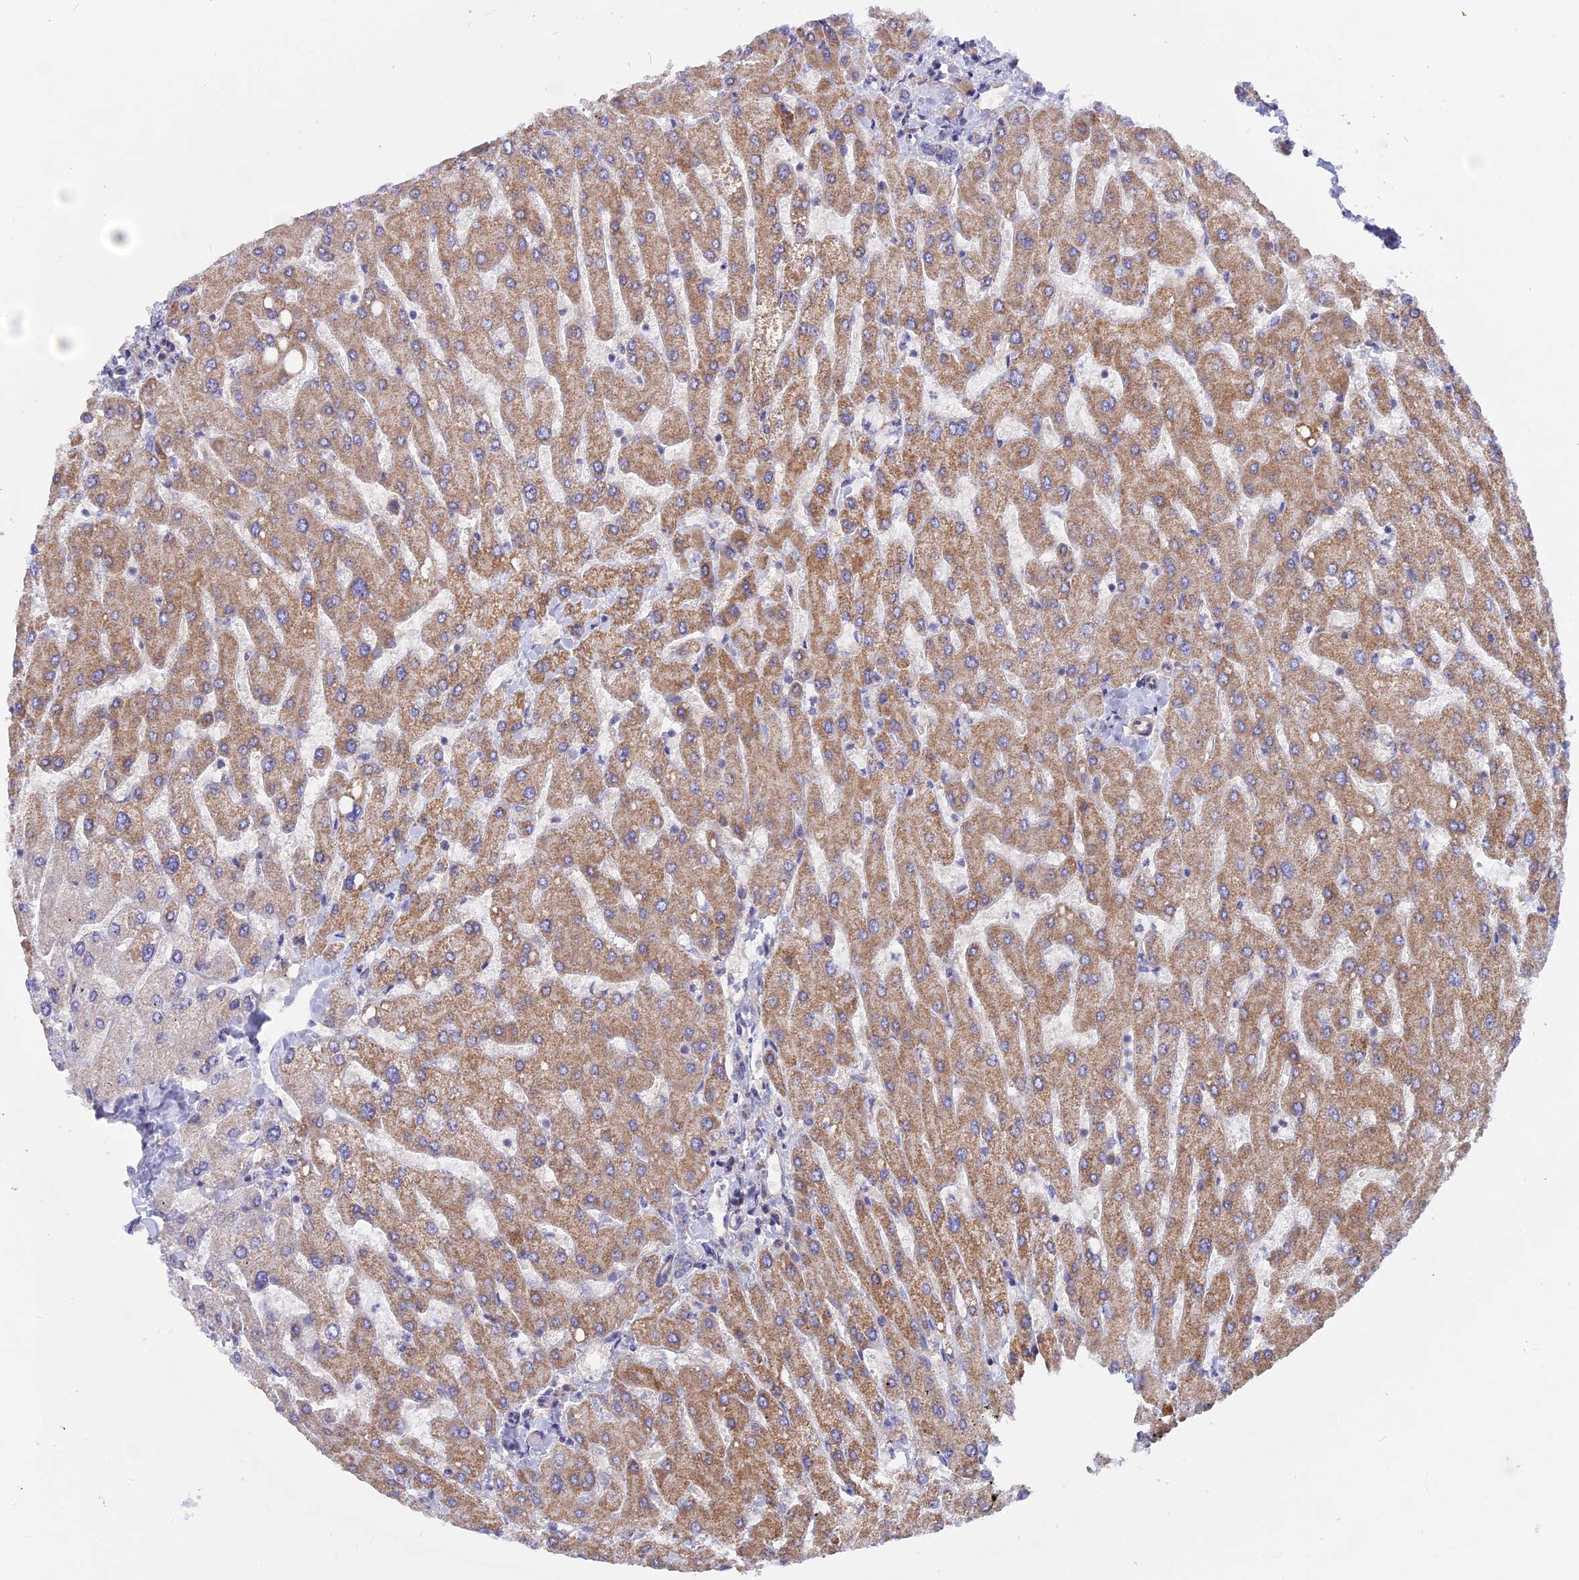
{"staining": {"intensity": "negative", "quantity": "none", "location": "none"}, "tissue": "liver", "cell_type": "Cholangiocytes", "image_type": "normal", "snomed": [{"axis": "morphology", "description": "Normal tissue, NOS"}, {"axis": "topography", "description": "Liver"}], "caption": "The IHC image has no significant expression in cholangiocytes of liver.", "gene": "HYCC1", "patient": {"sex": "male", "age": 55}}